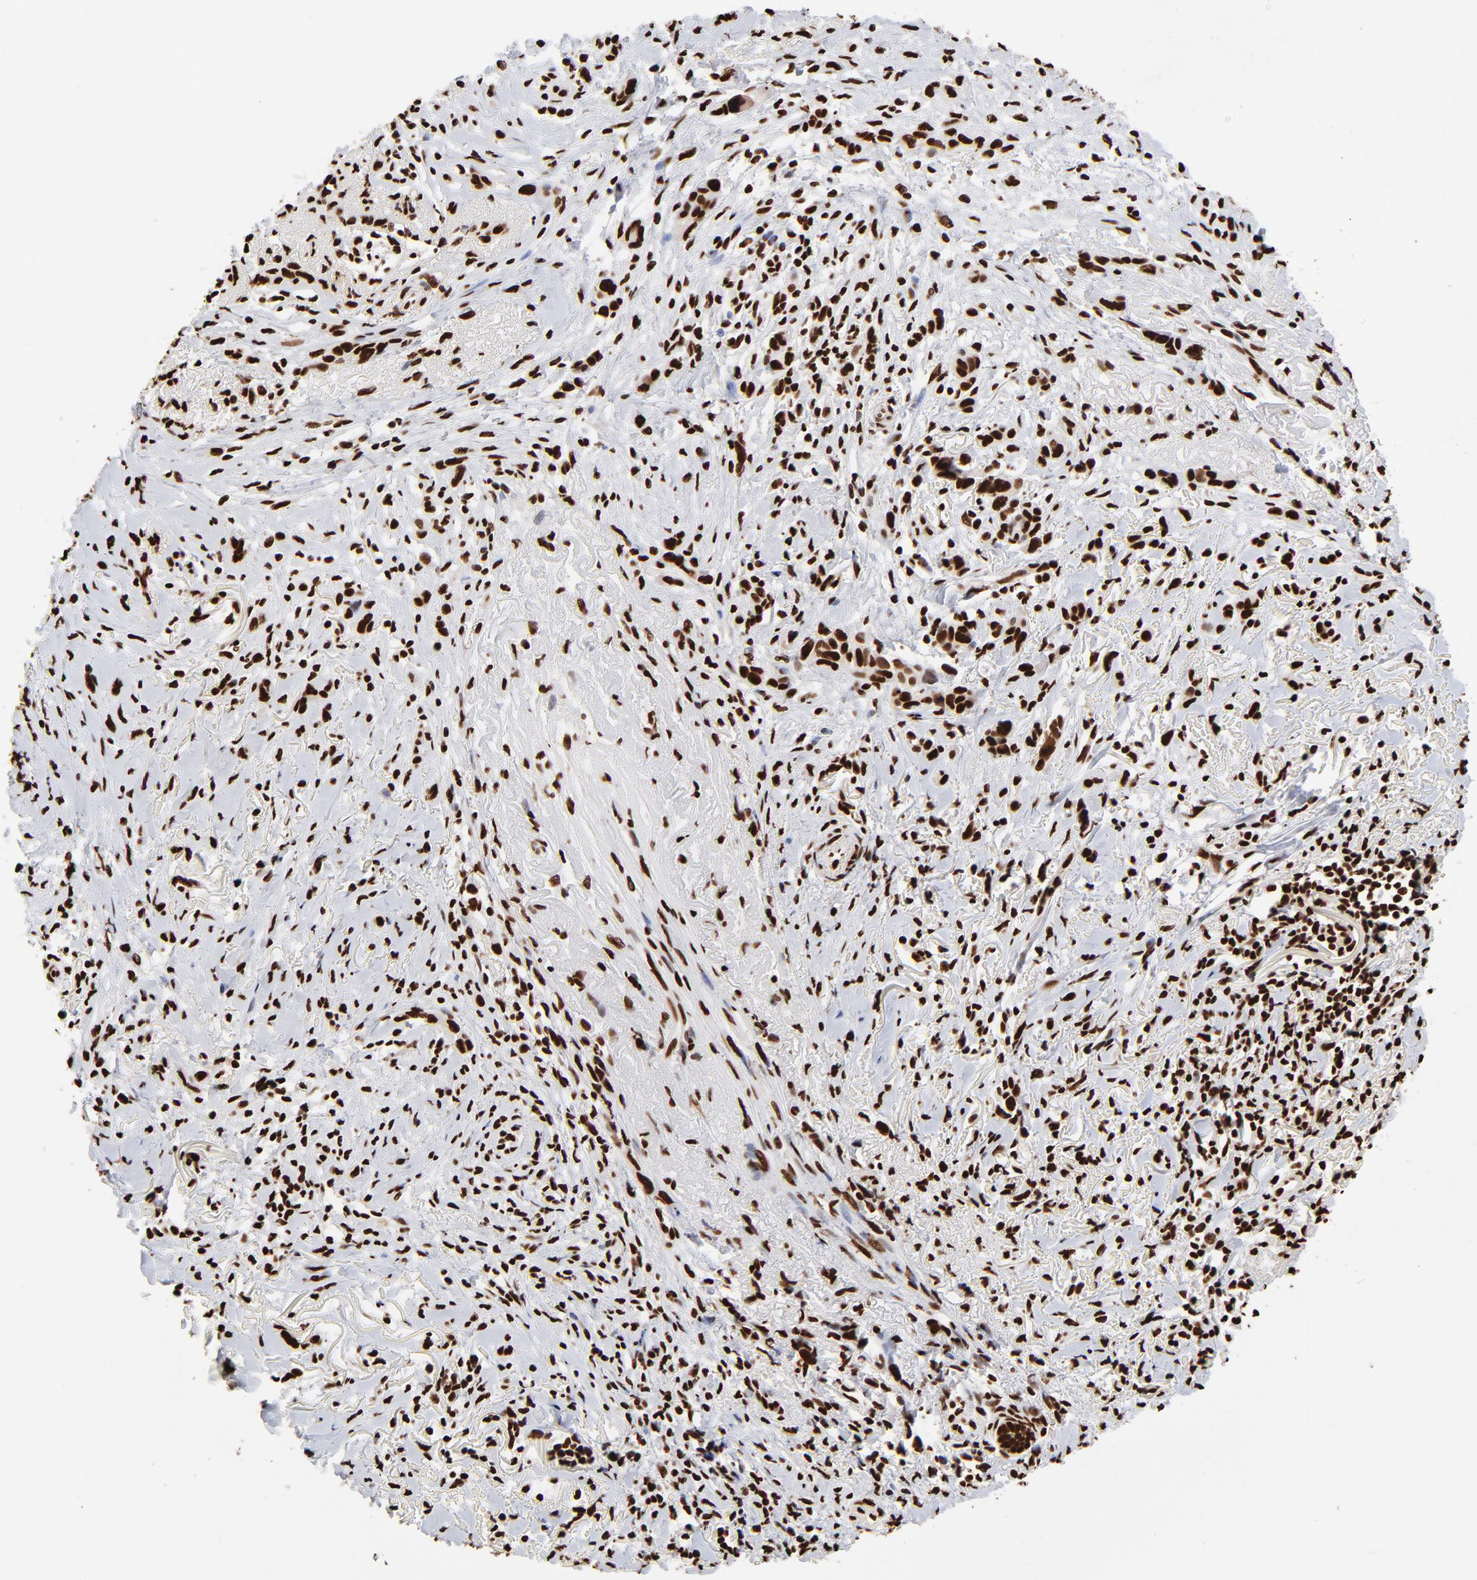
{"staining": {"intensity": "strong", "quantity": ">75%", "location": "nuclear"}, "tissue": "melanoma", "cell_type": "Tumor cells", "image_type": "cancer", "snomed": [{"axis": "morphology", "description": "Malignant melanoma, NOS"}, {"axis": "topography", "description": "Skin"}], "caption": "Protein expression by immunohistochemistry shows strong nuclear expression in about >75% of tumor cells in malignant melanoma.", "gene": "ZNF544", "patient": {"sex": "male", "age": 91}}